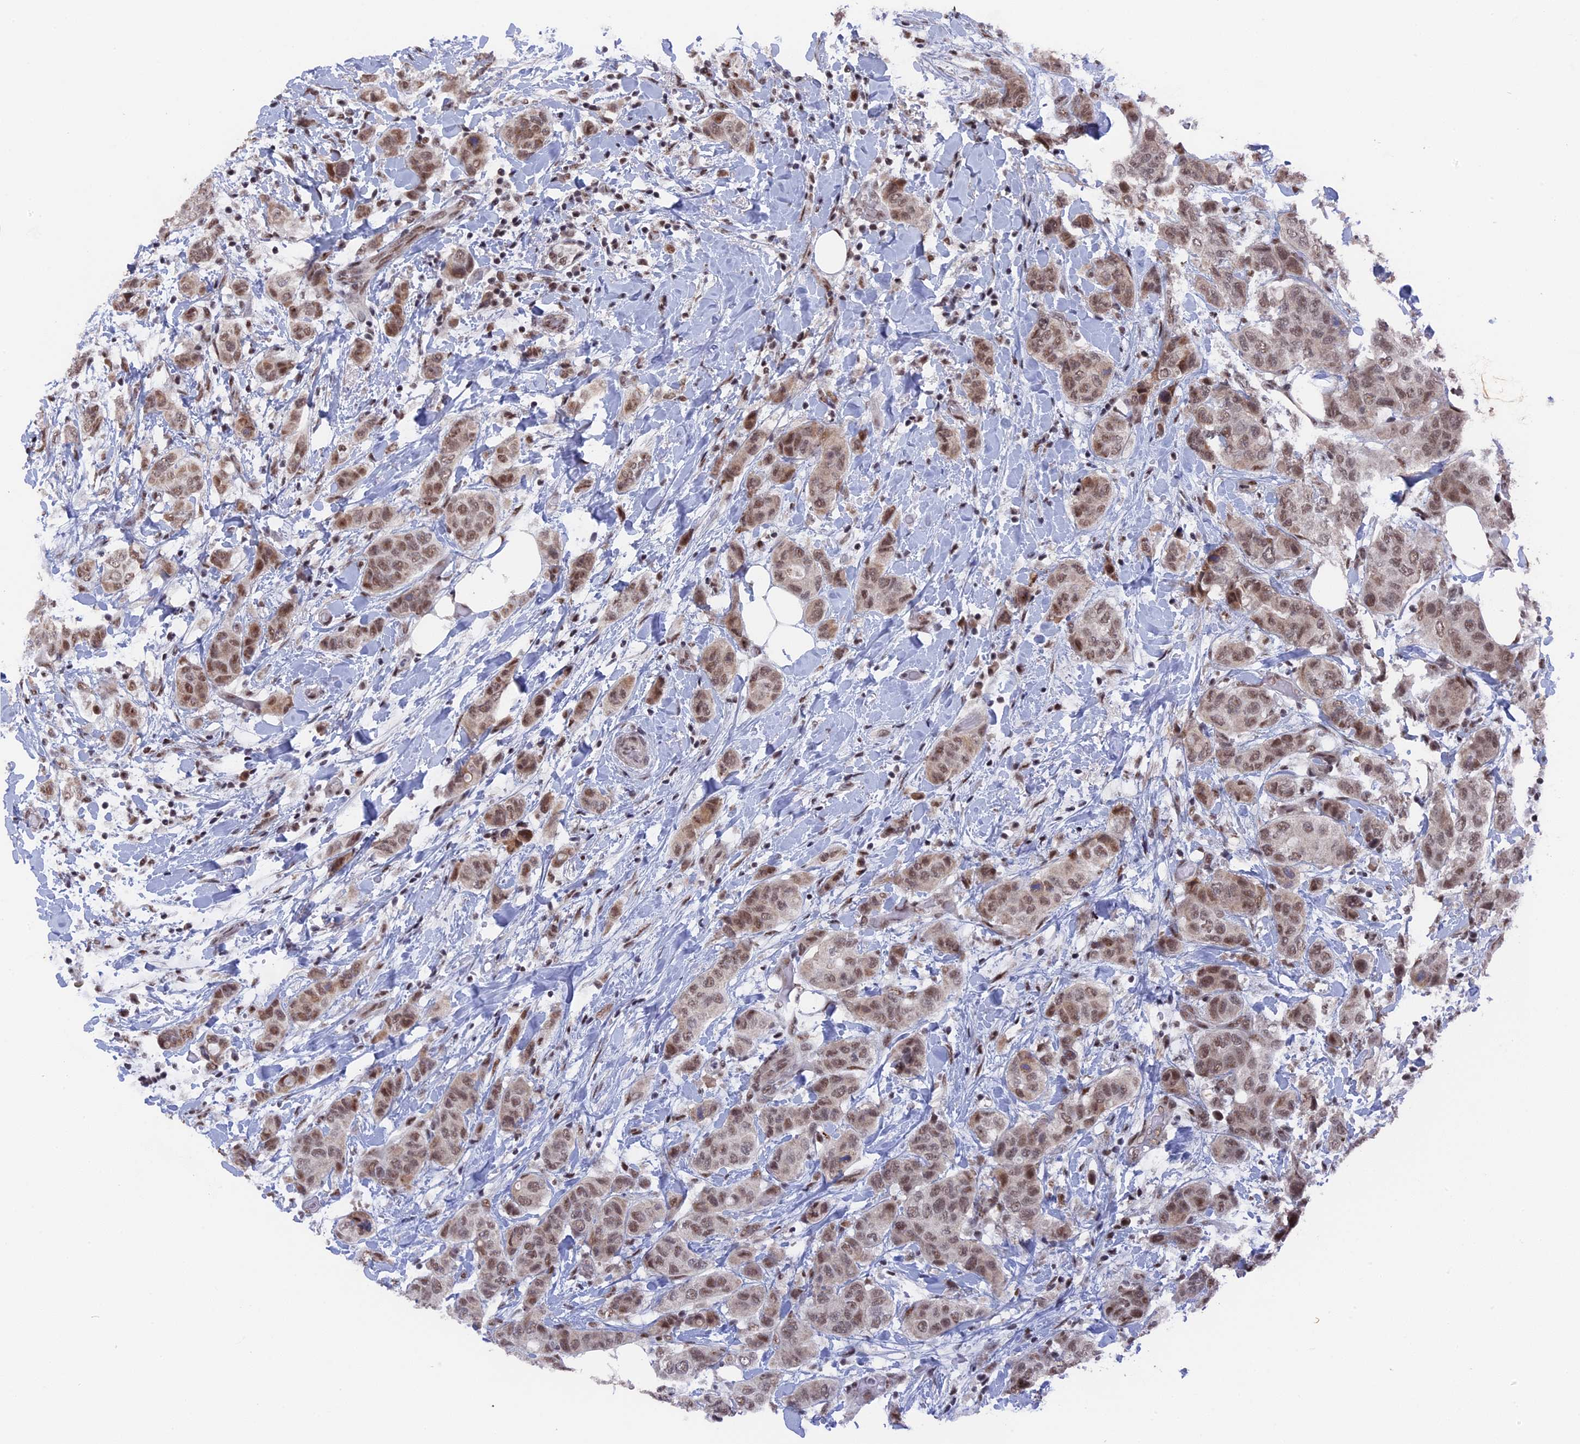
{"staining": {"intensity": "moderate", "quantity": ">75%", "location": "nuclear"}, "tissue": "breast cancer", "cell_type": "Tumor cells", "image_type": "cancer", "snomed": [{"axis": "morphology", "description": "Lobular carcinoma"}, {"axis": "topography", "description": "Breast"}], "caption": "This is an image of immunohistochemistry (IHC) staining of breast lobular carcinoma, which shows moderate positivity in the nuclear of tumor cells.", "gene": "SF3A2", "patient": {"sex": "female", "age": 51}}